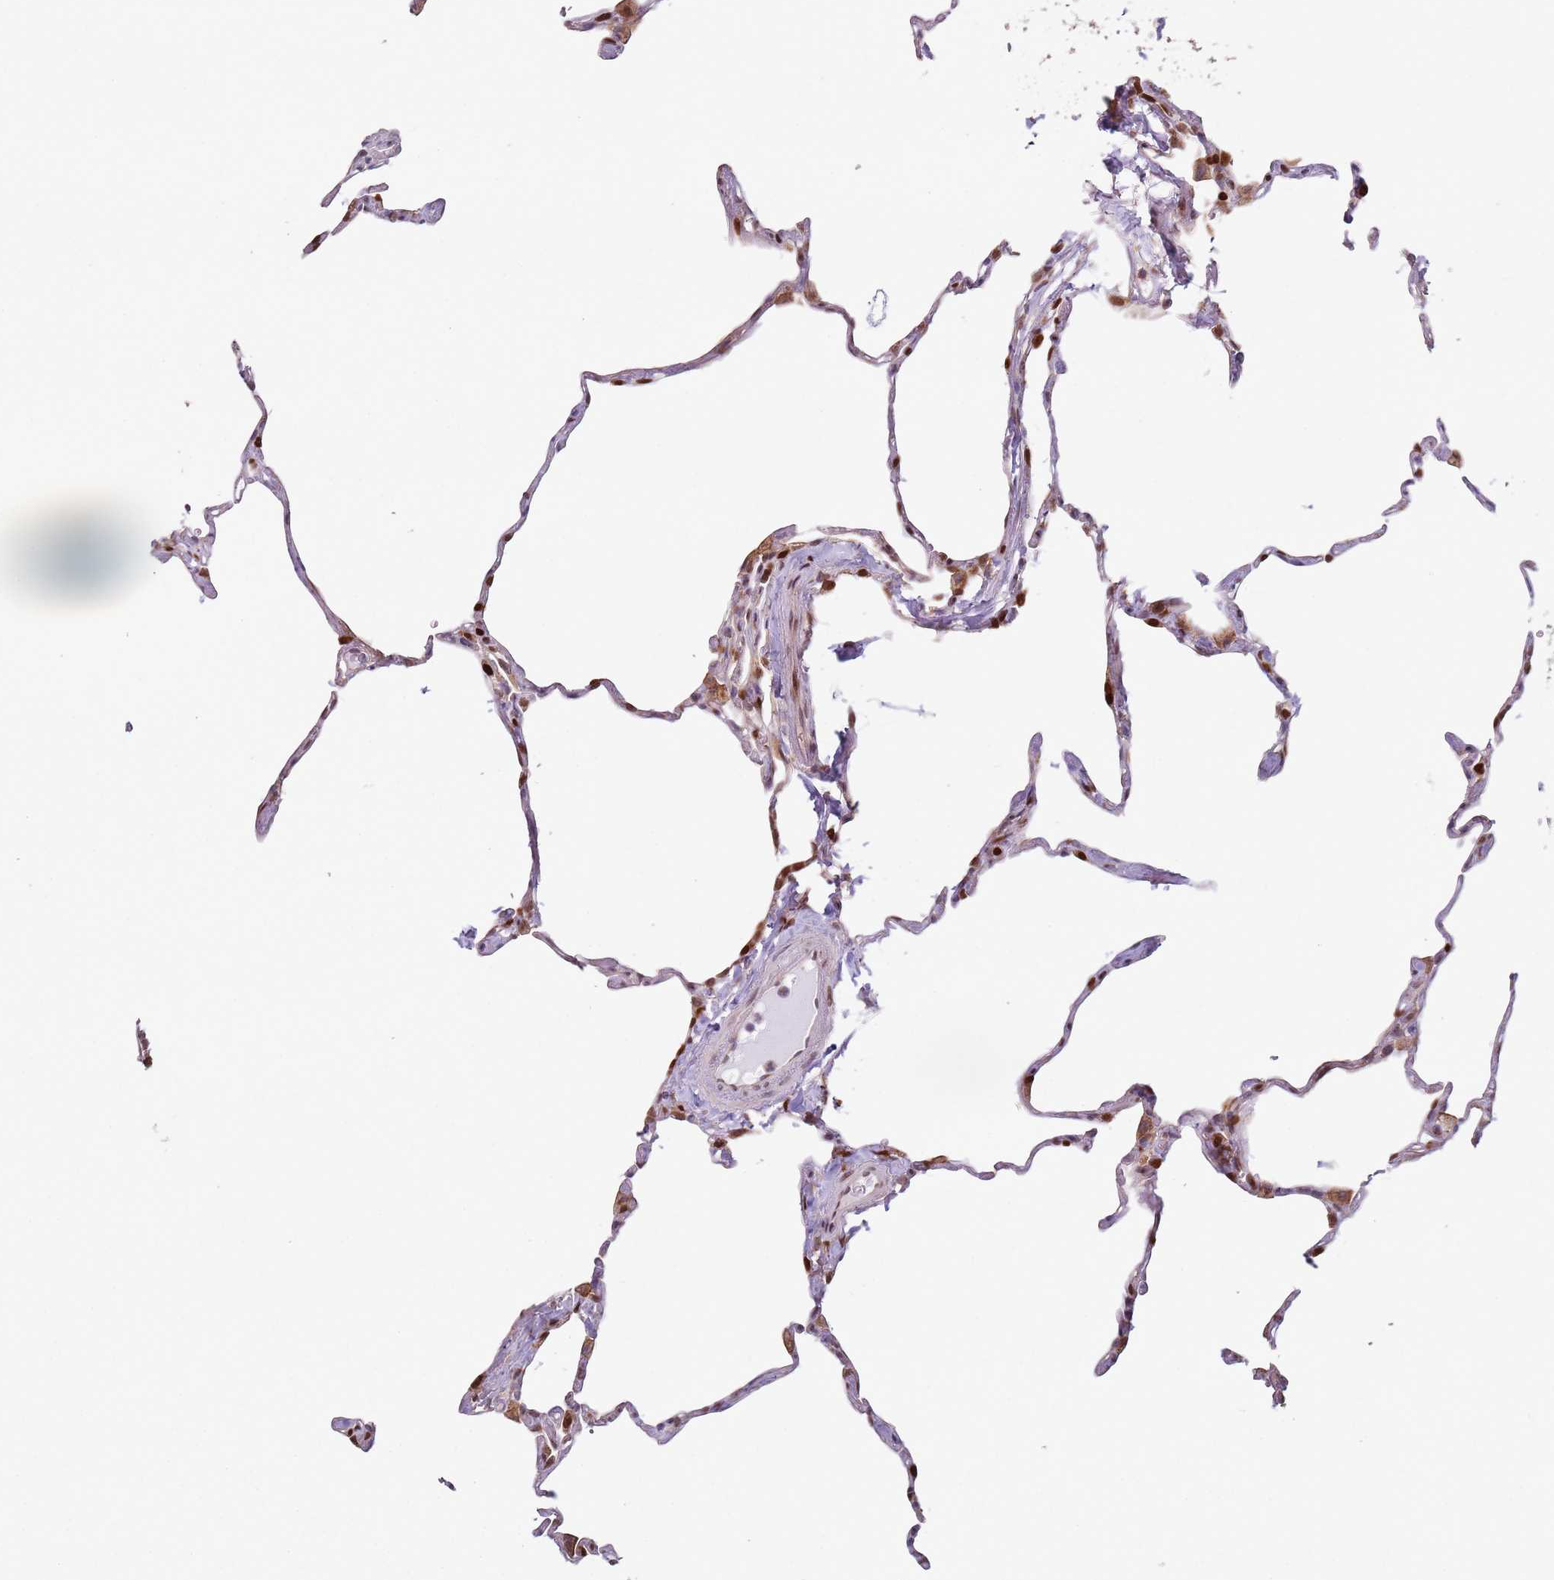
{"staining": {"intensity": "strong", "quantity": "25%-75%", "location": "nuclear"}, "tissue": "lung", "cell_type": "Alveolar cells", "image_type": "normal", "snomed": [{"axis": "morphology", "description": "Normal tissue, NOS"}, {"axis": "topography", "description": "Lung"}], "caption": "The immunohistochemical stain shows strong nuclear staining in alveolar cells of normal lung.", "gene": "HNRNPLL", "patient": {"sex": "male", "age": 65}}